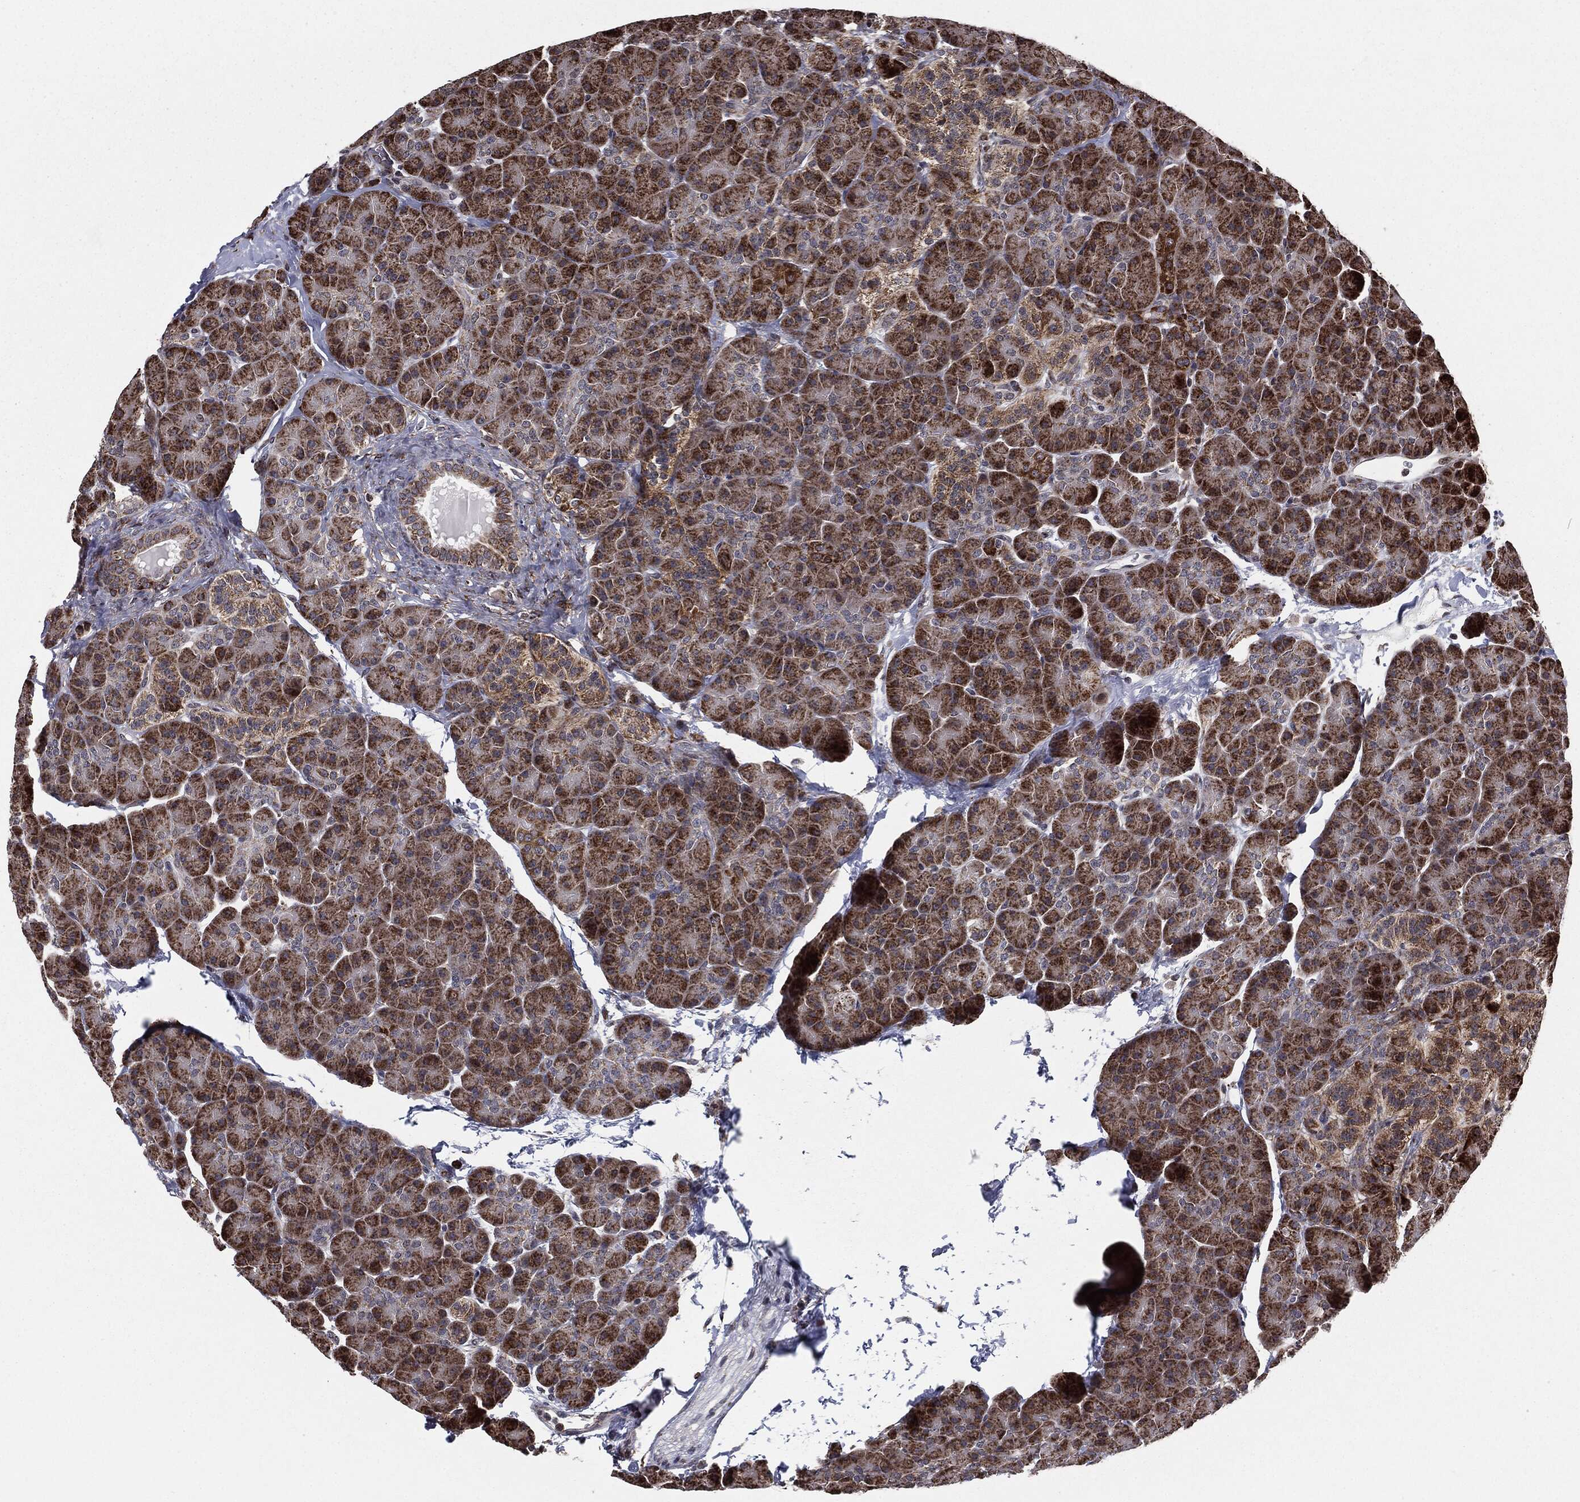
{"staining": {"intensity": "strong", "quantity": ">75%", "location": "cytoplasmic/membranous"}, "tissue": "pancreas", "cell_type": "Exocrine glandular cells", "image_type": "normal", "snomed": [{"axis": "morphology", "description": "Normal tissue, NOS"}, {"axis": "topography", "description": "Pancreas"}], "caption": "IHC photomicrograph of benign human pancreas stained for a protein (brown), which shows high levels of strong cytoplasmic/membranous expression in approximately >75% of exocrine glandular cells.", "gene": "CHCHD2", "patient": {"sex": "female", "age": 44}}